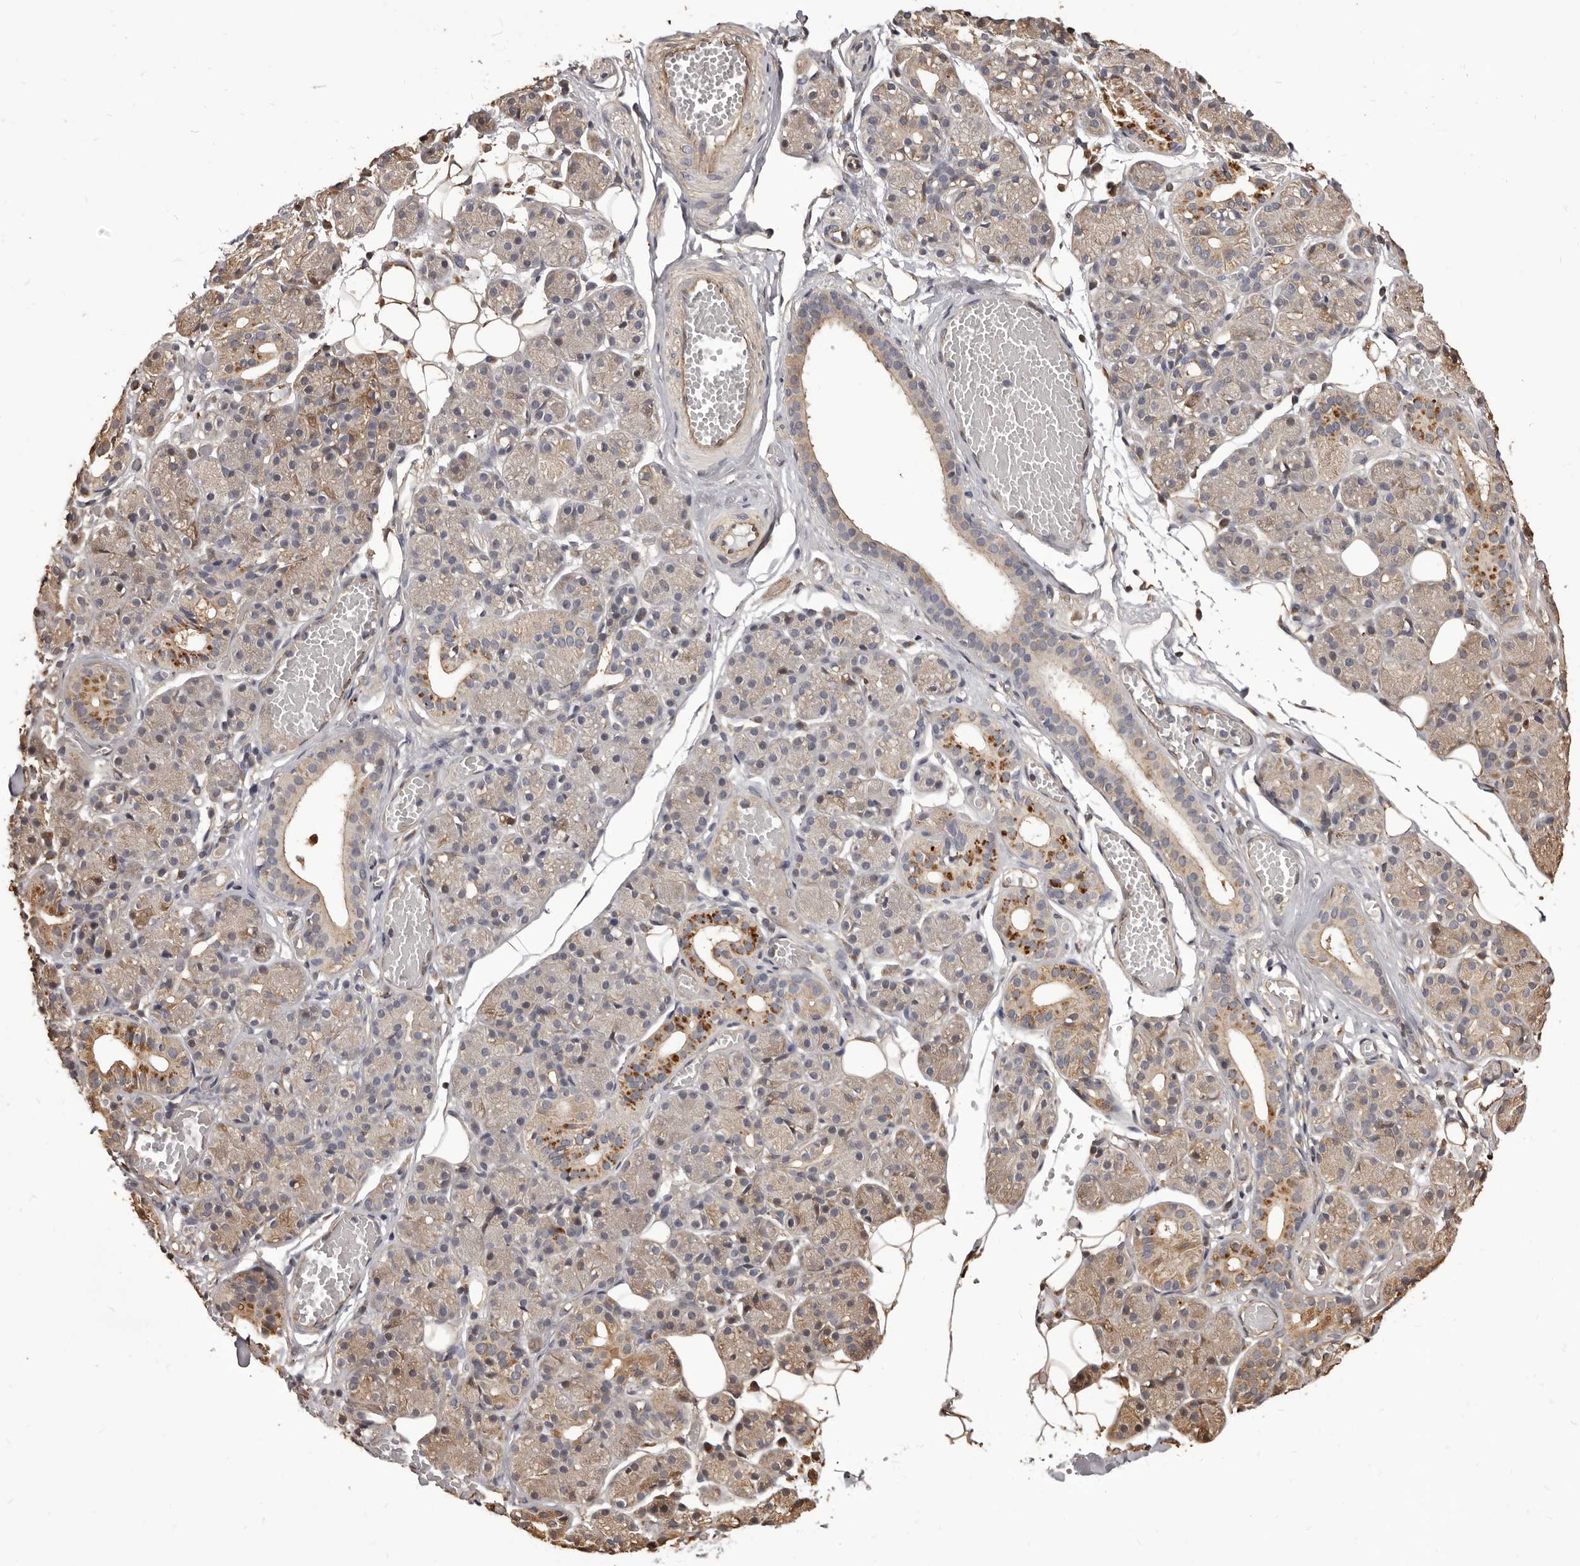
{"staining": {"intensity": "moderate", "quantity": "25%-75%", "location": "cytoplasmic/membranous"}, "tissue": "salivary gland", "cell_type": "Glandular cells", "image_type": "normal", "snomed": [{"axis": "morphology", "description": "Normal tissue, NOS"}, {"axis": "topography", "description": "Salivary gland"}], "caption": "The immunohistochemical stain shows moderate cytoplasmic/membranous staining in glandular cells of unremarkable salivary gland.", "gene": "ALPK1", "patient": {"sex": "male", "age": 63}}